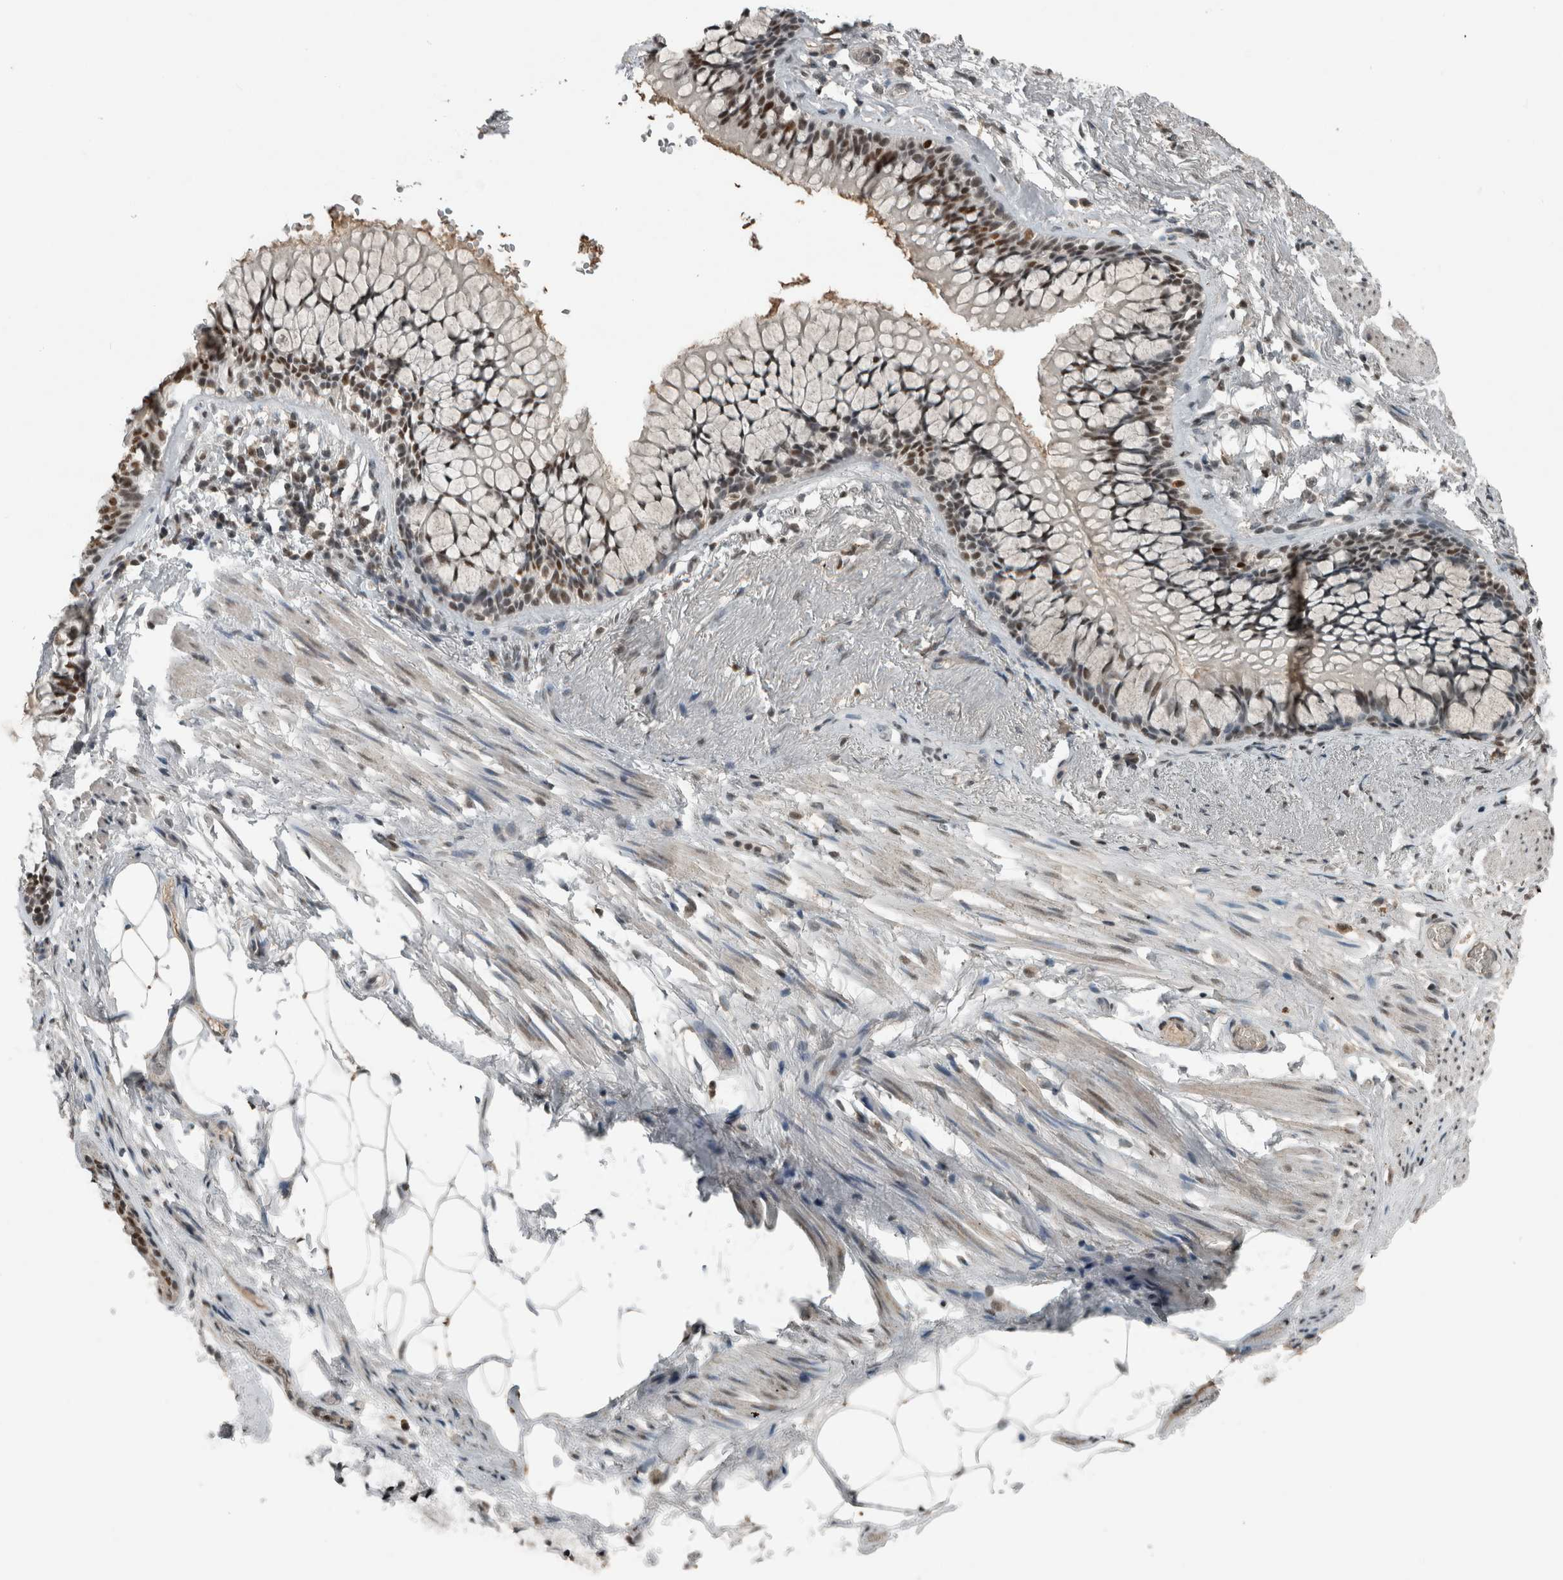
{"staining": {"intensity": "weak", "quantity": "<25%", "location": "nuclear"}, "tissue": "adipose tissue", "cell_type": "Adipocytes", "image_type": "normal", "snomed": [{"axis": "morphology", "description": "Normal tissue, NOS"}, {"axis": "topography", "description": "Cartilage tissue"}, {"axis": "topography", "description": "Bronchus"}], "caption": "A high-resolution micrograph shows immunohistochemistry staining of benign adipose tissue, which shows no significant positivity in adipocytes. (DAB (3,3'-diaminobenzidine) IHC with hematoxylin counter stain).", "gene": "ZNF24", "patient": {"sex": "female", "age": 73}}